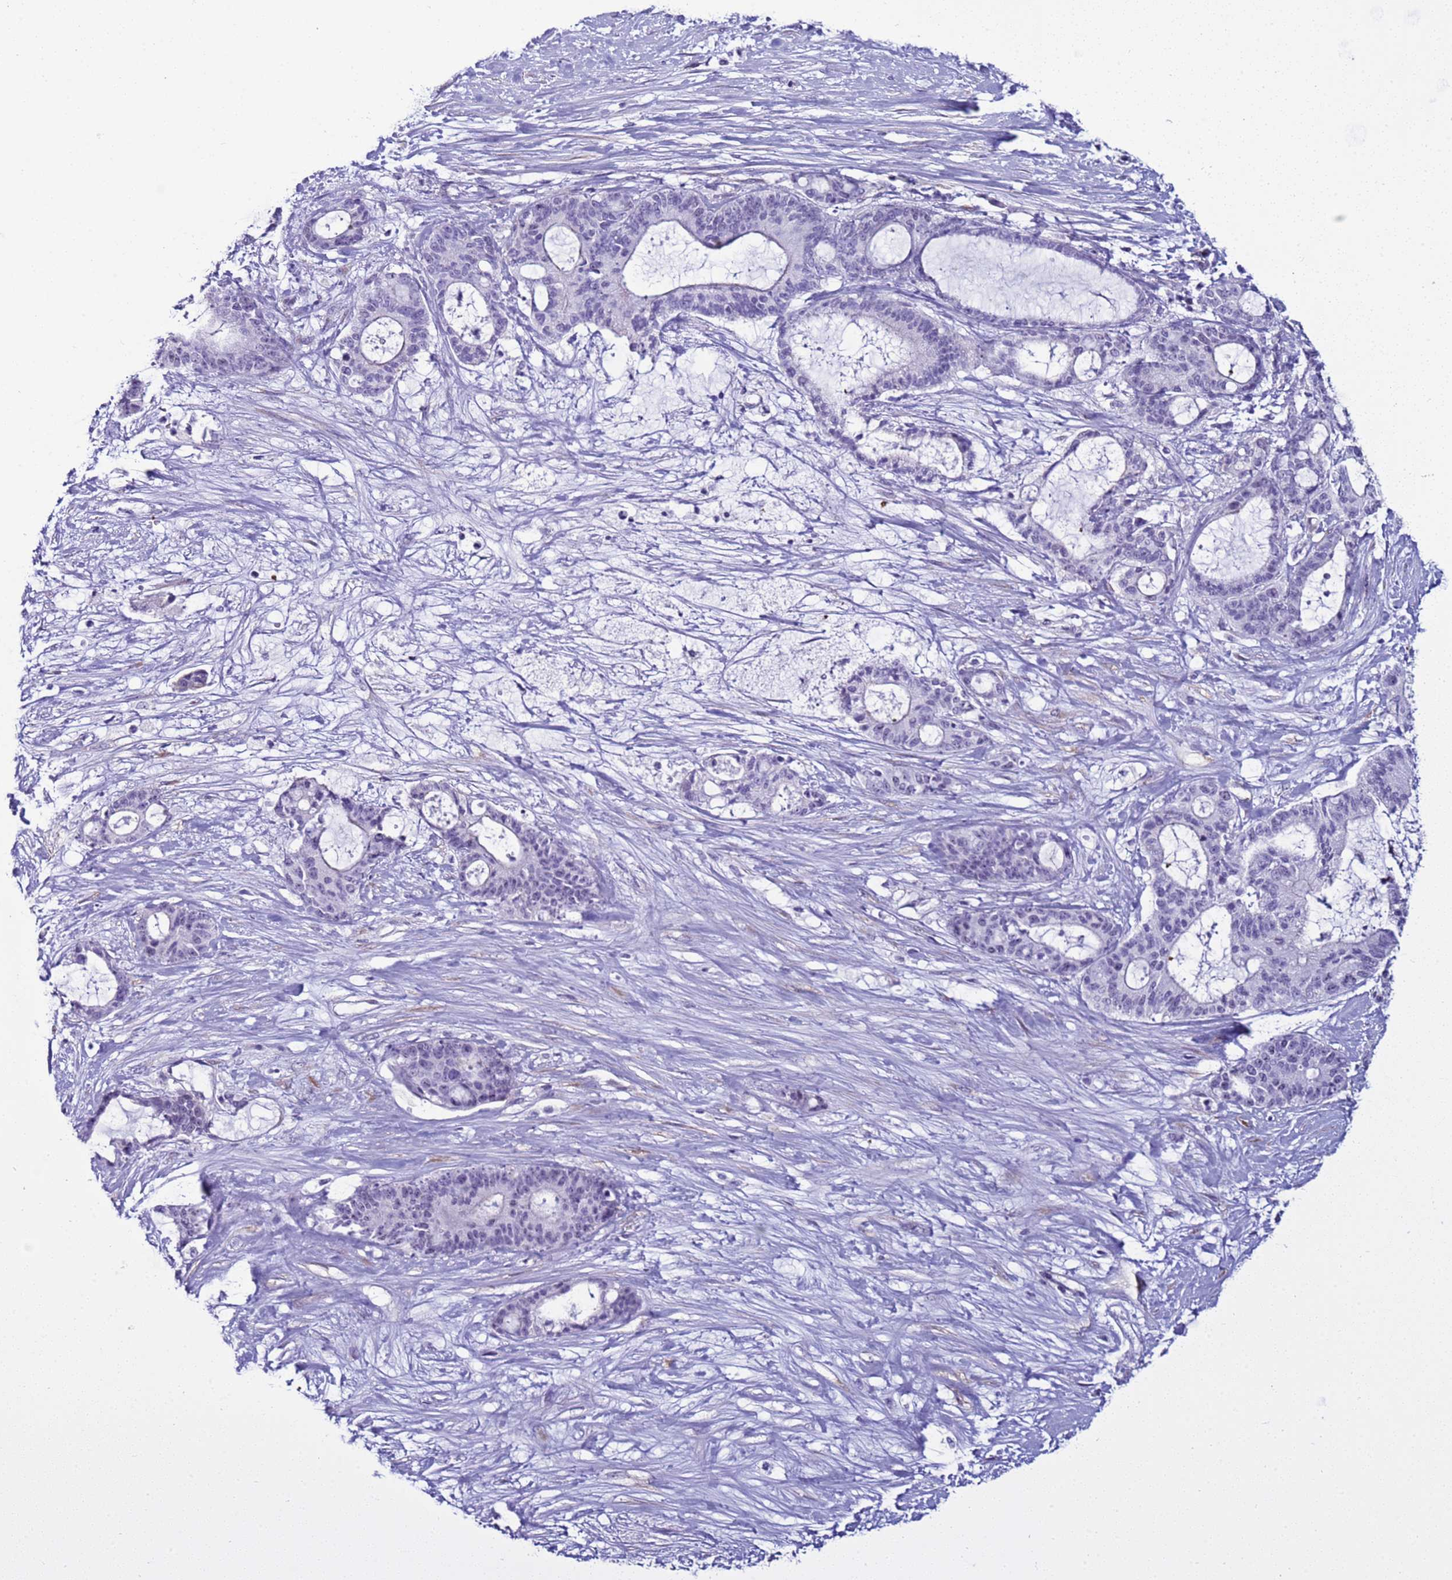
{"staining": {"intensity": "negative", "quantity": "none", "location": "none"}, "tissue": "liver cancer", "cell_type": "Tumor cells", "image_type": "cancer", "snomed": [{"axis": "morphology", "description": "Normal tissue, NOS"}, {"axis": "morphology", "description": "Cholangiocarcinoma"}, {"axis": "topography", "description": "Liver"}, {"axis": "topography", "description": "Peripheral nerve tissue"}], "caption": "Immunohistochemical staining of liver cholangiocarcinoma demonstrates no significant expression in tumor cells.", "gene": "LRRC10B", "patient": {"sex": "female", "age": 73}}